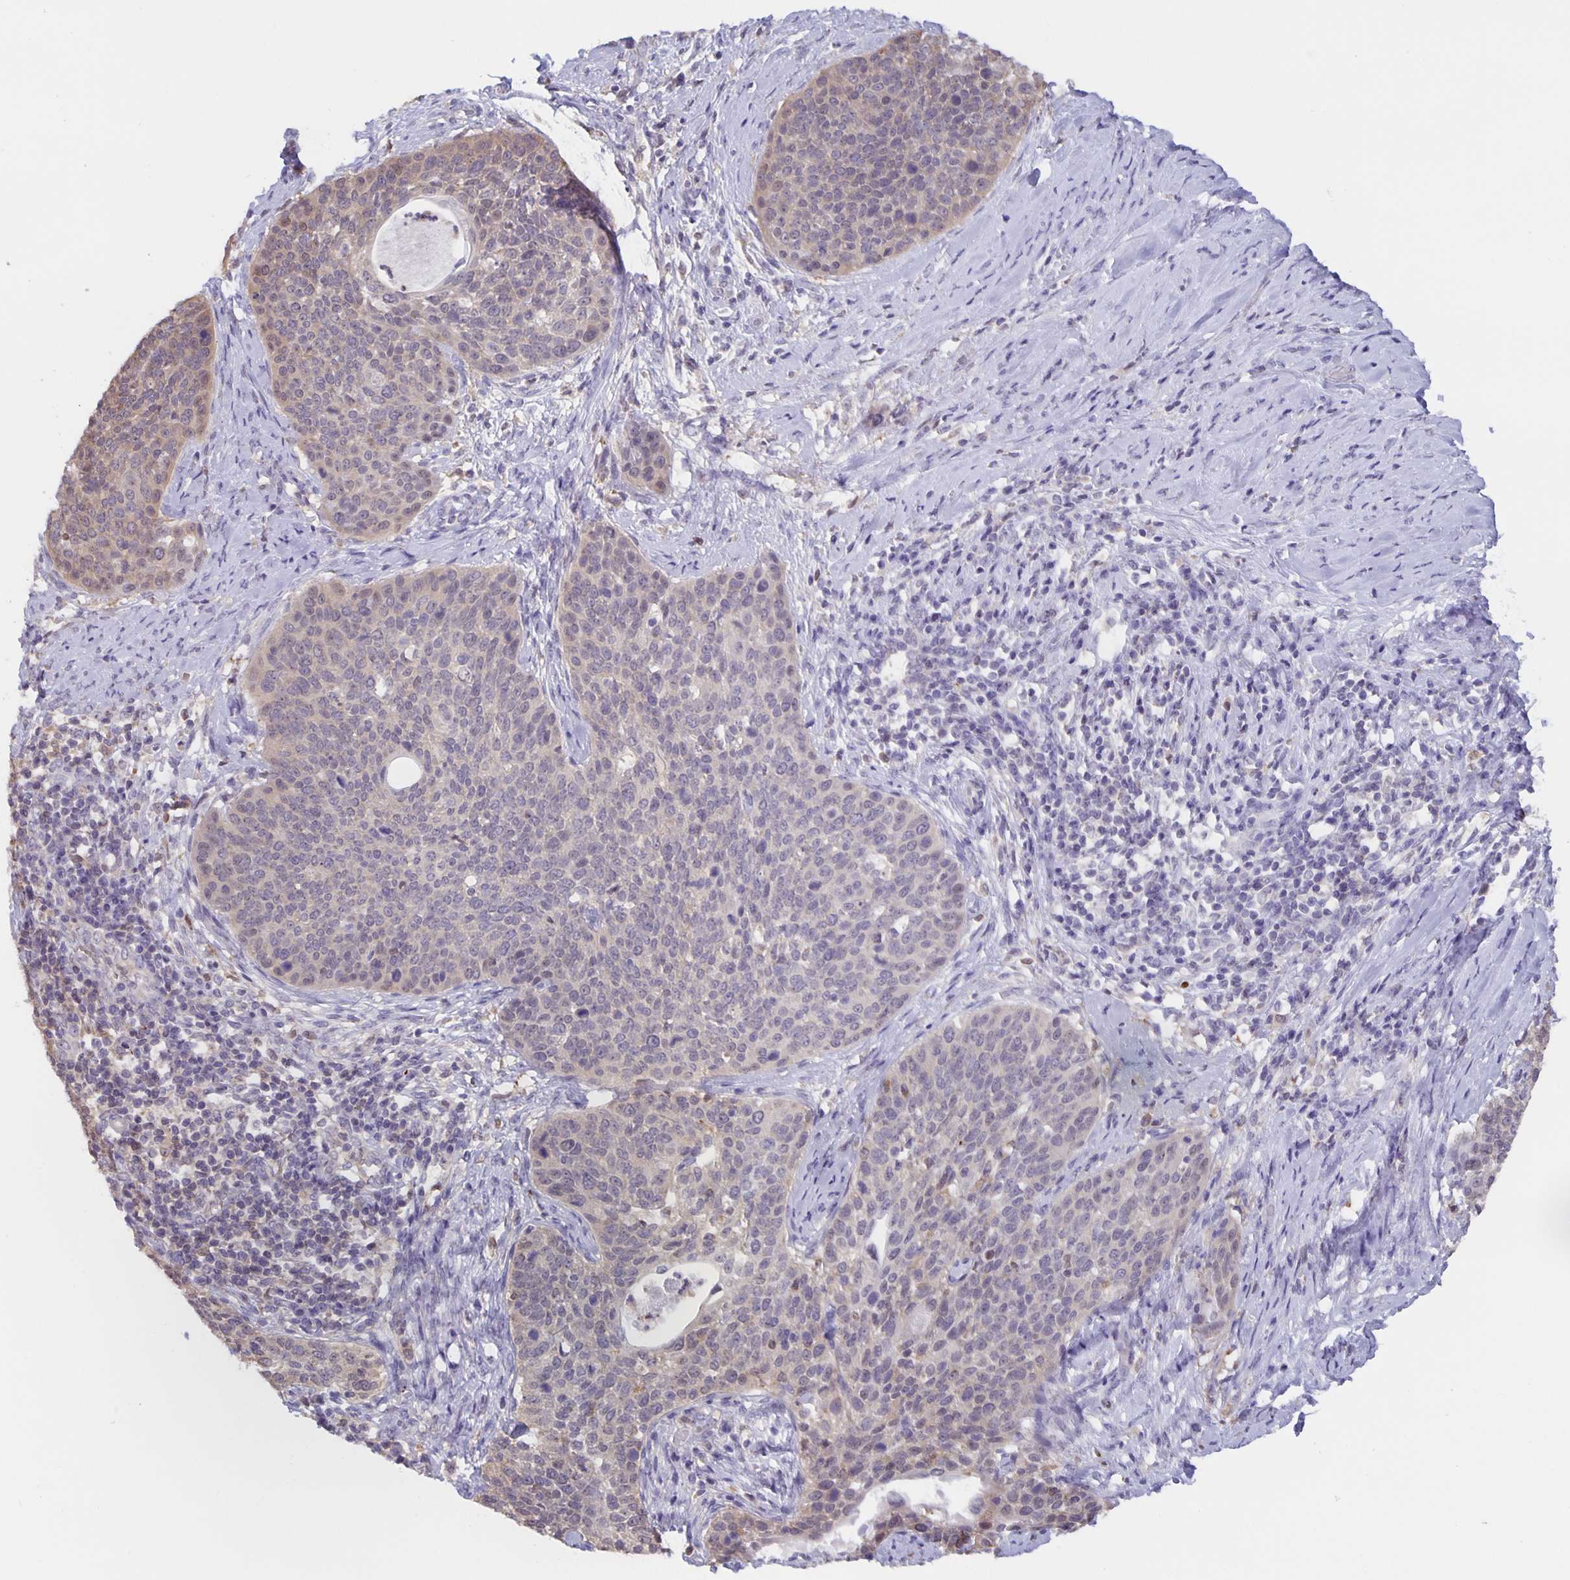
{"staining": {"intensity": "negative", "quantity": "none", "location": "none"}, "tissue": "cervical cancer", "cell_type": "Tumor cells", "image_type": "cancer", "snomed": [{"axis": "morphology", "description": "Squamous cell carcinoma, NOS"}, {"axis": "topography", "description": "Cervix"}], "caption": "This is an IHC image of human cervical cancer. There is no staining in tumor cells.", "gene": "MARCHF6", "patient": {"sex": "female", "age": 69}}